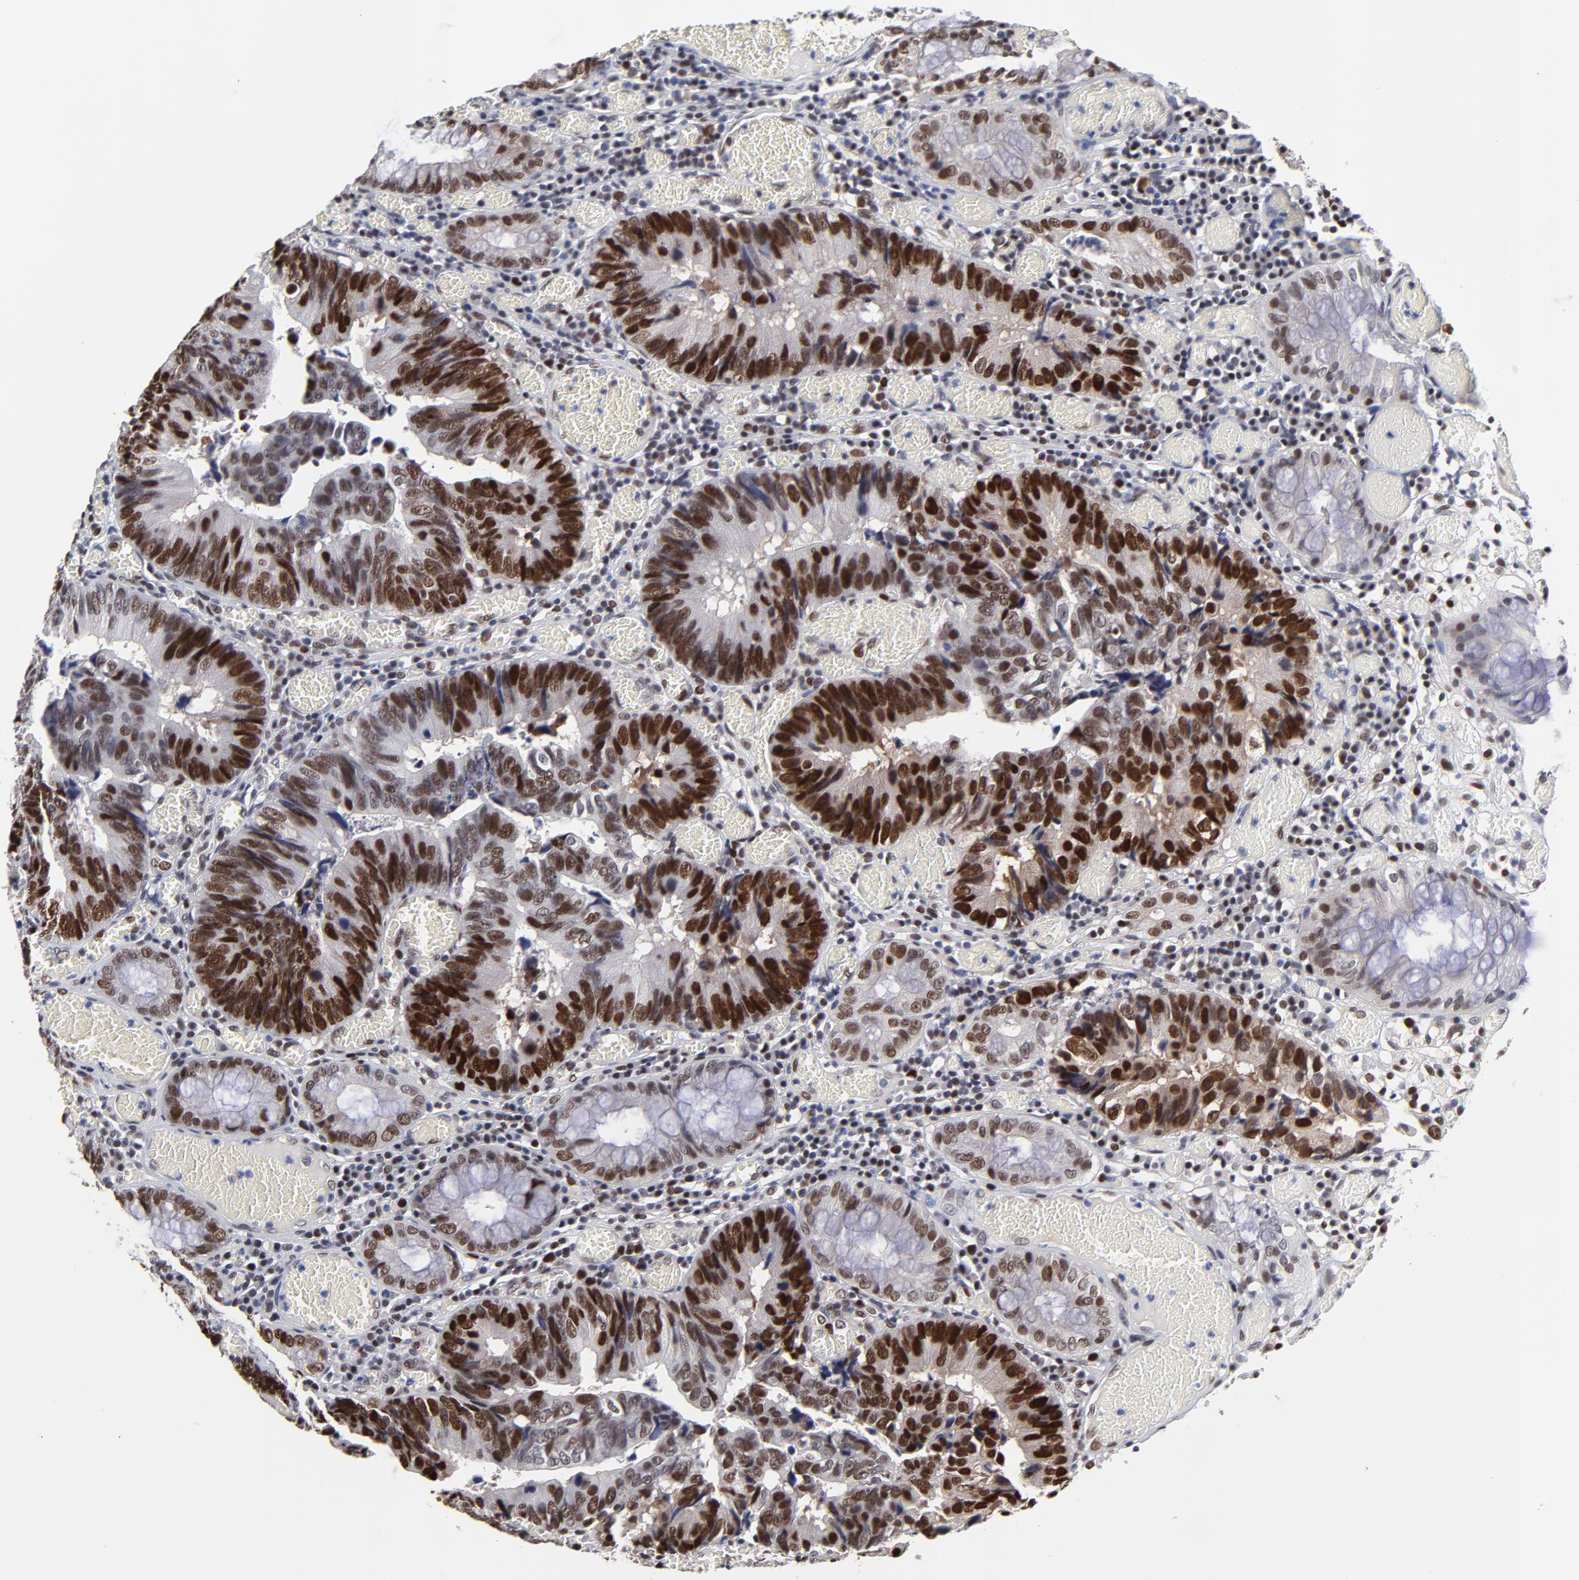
{"staining": {"intensity": "moderate", "quantity": ">75%", "location": "nuclear"}, "tissue": "colorectal cancer", "cell_type": "Tumor cells", "image_type": "cancer", "snomed": [{"axis": "morphology", "description": "Adenocarcinoma, NOS"}, {"axis": "topography", "description": "Rectum"}], "caption": "Colorectal cancer tissue displays moderate nuclear positivity in about >75% of tumor cells, visualized by immunohistochemistry.", "gene": "OGFOD1", "patient": {"sex": "female", "age": 98}}